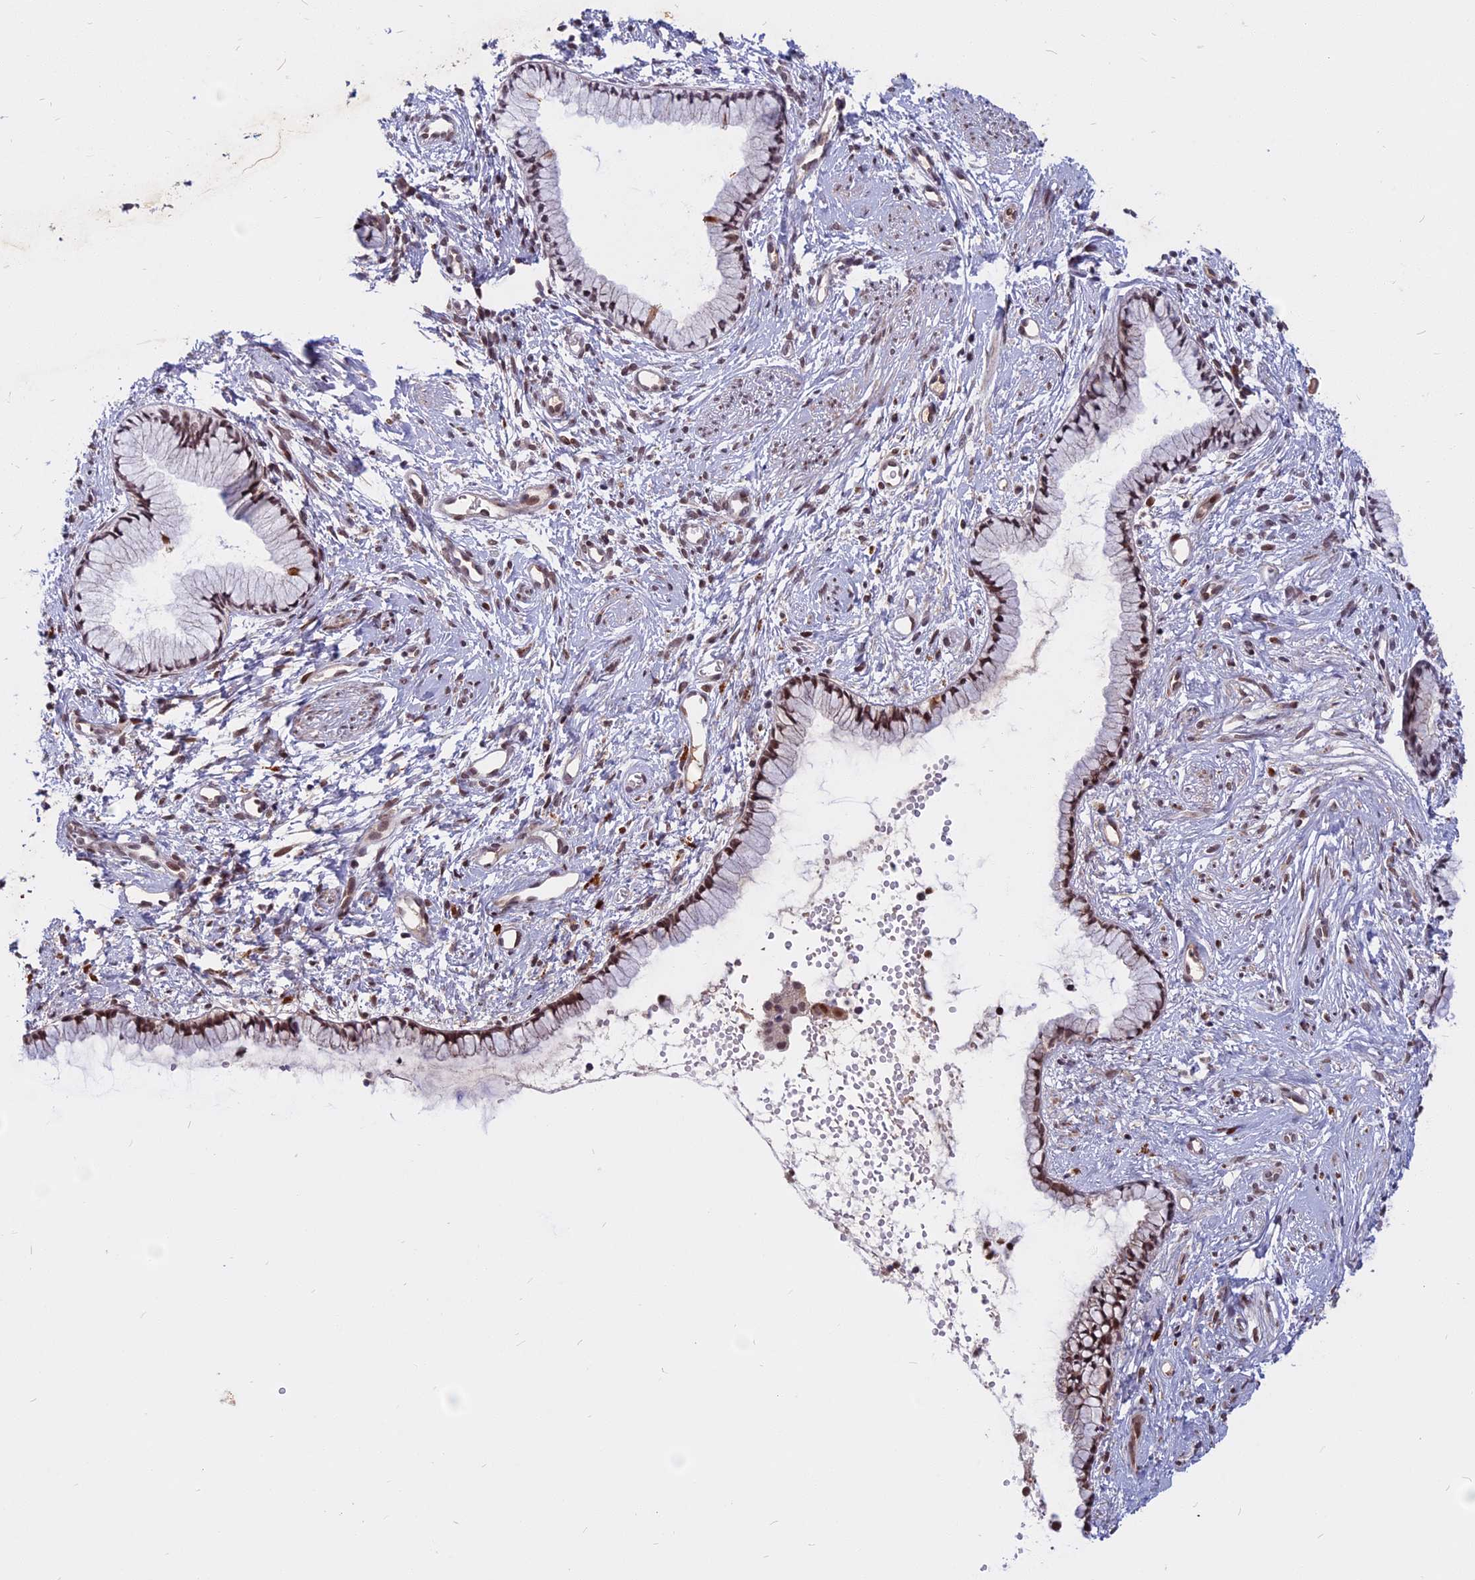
{"staining": {"intensity": "moderate", "quantity": ">75%", "location": "nuclear"}, "tissue": "cervix", "cell_type": "Glandular cells", "image_type": "normal", "snomed": [{"axis": "morphology", "description": "Normal tissue, NOS"}, {"axis": "topography", "description": "Cervix"}], "caption": "Unremarkable cervix shows moderate nuclear staining in about >75% of glandular cells.", "gene": "CDC7", "patient": {"sex": "female", "age": 57}}